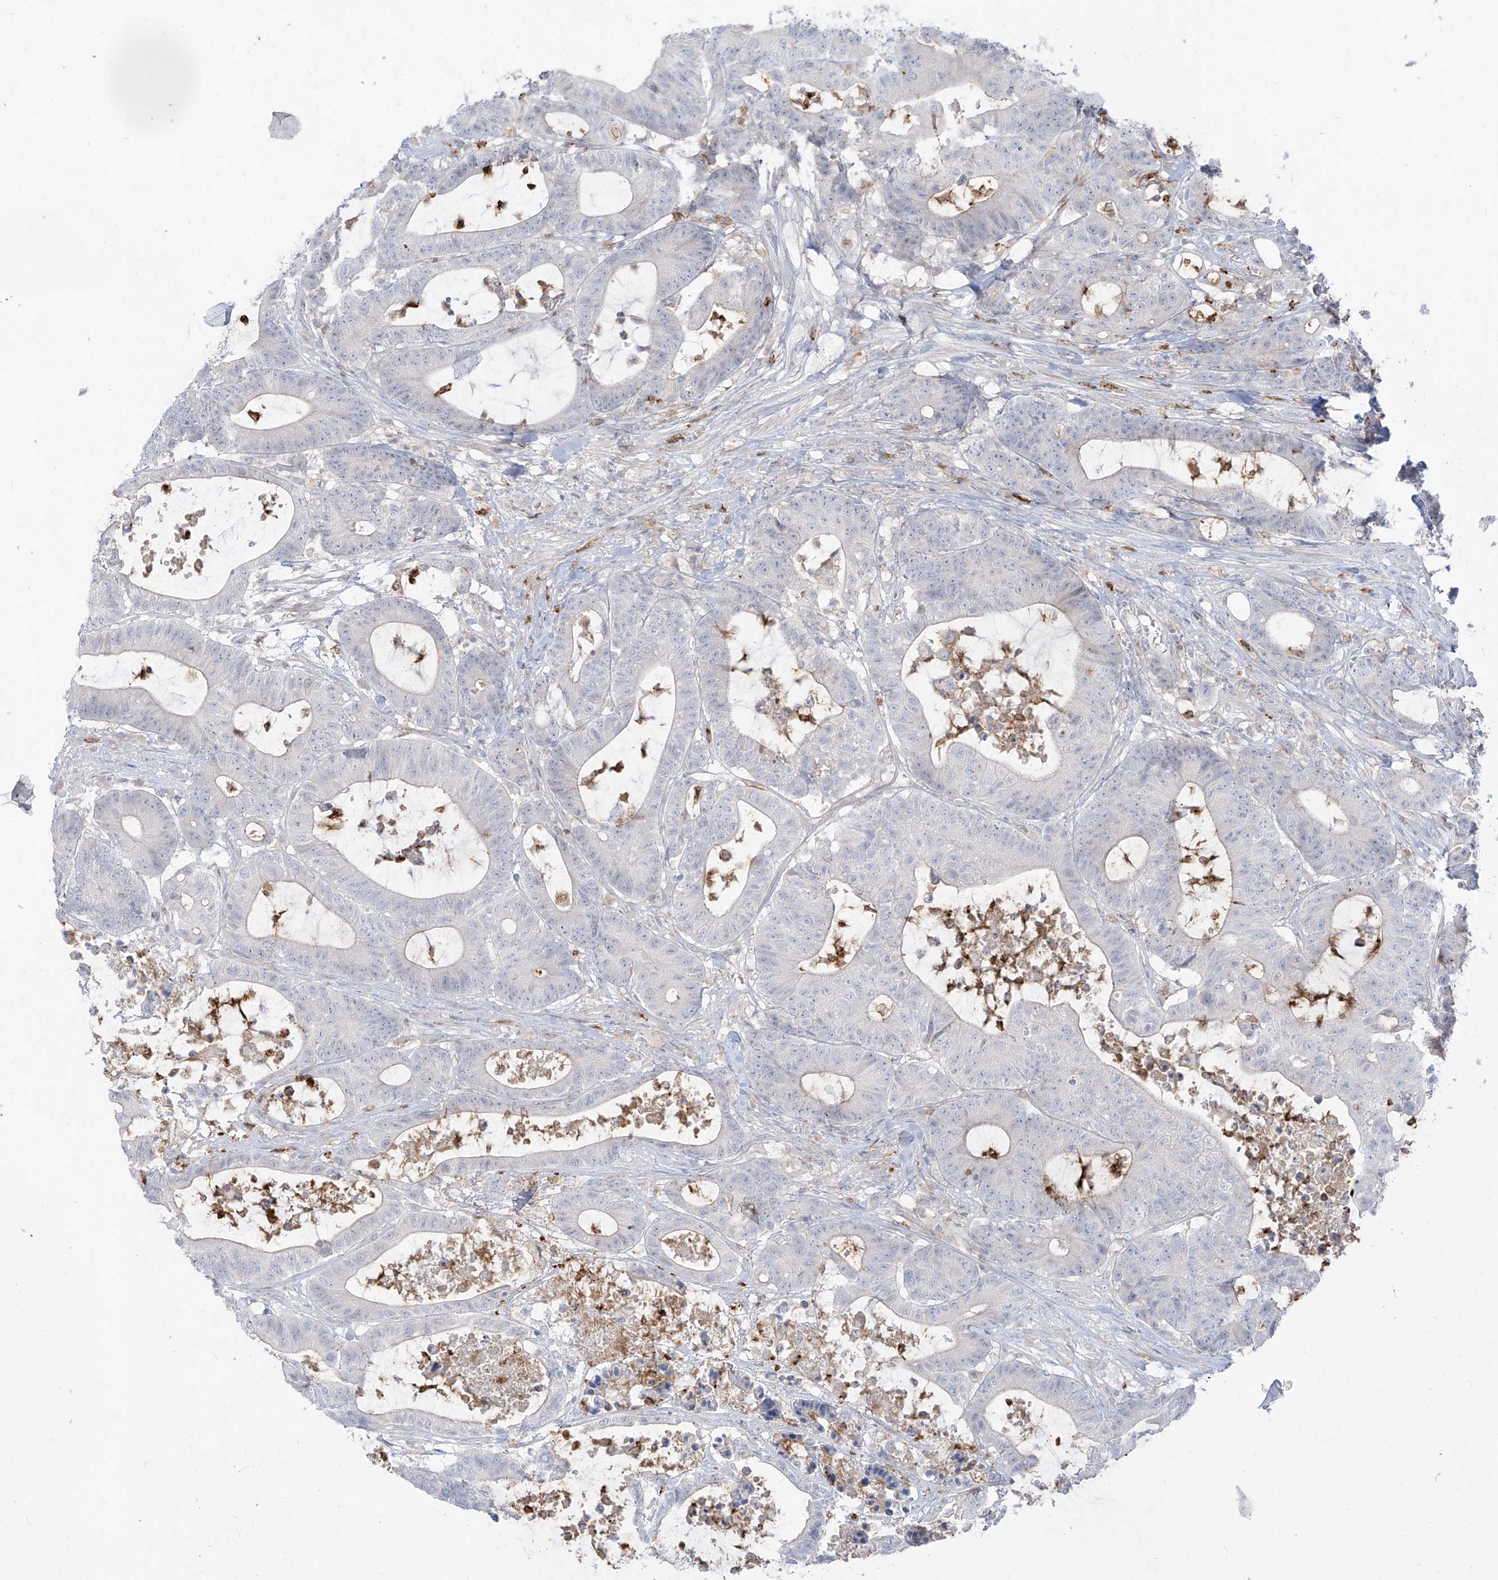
{"staining": {"intensity": "negative", "quantity": "none", "location": "none"}, "tissue": "colorectal cancer", "cell_type": "Tumor cells", "image_type": "cancer", "snomed": [{"axis": "morphology", "description": "Adenocarcinoma, NOS"}, {"axis": "topography", "description": "Colon"}], "caption": "Colorectal adenocarcinoma was stained to show a protein in brown. There is no significant expression in tumor cells.", "gene": "NOTO", "patient": {"sex": "female", "age": 84}}